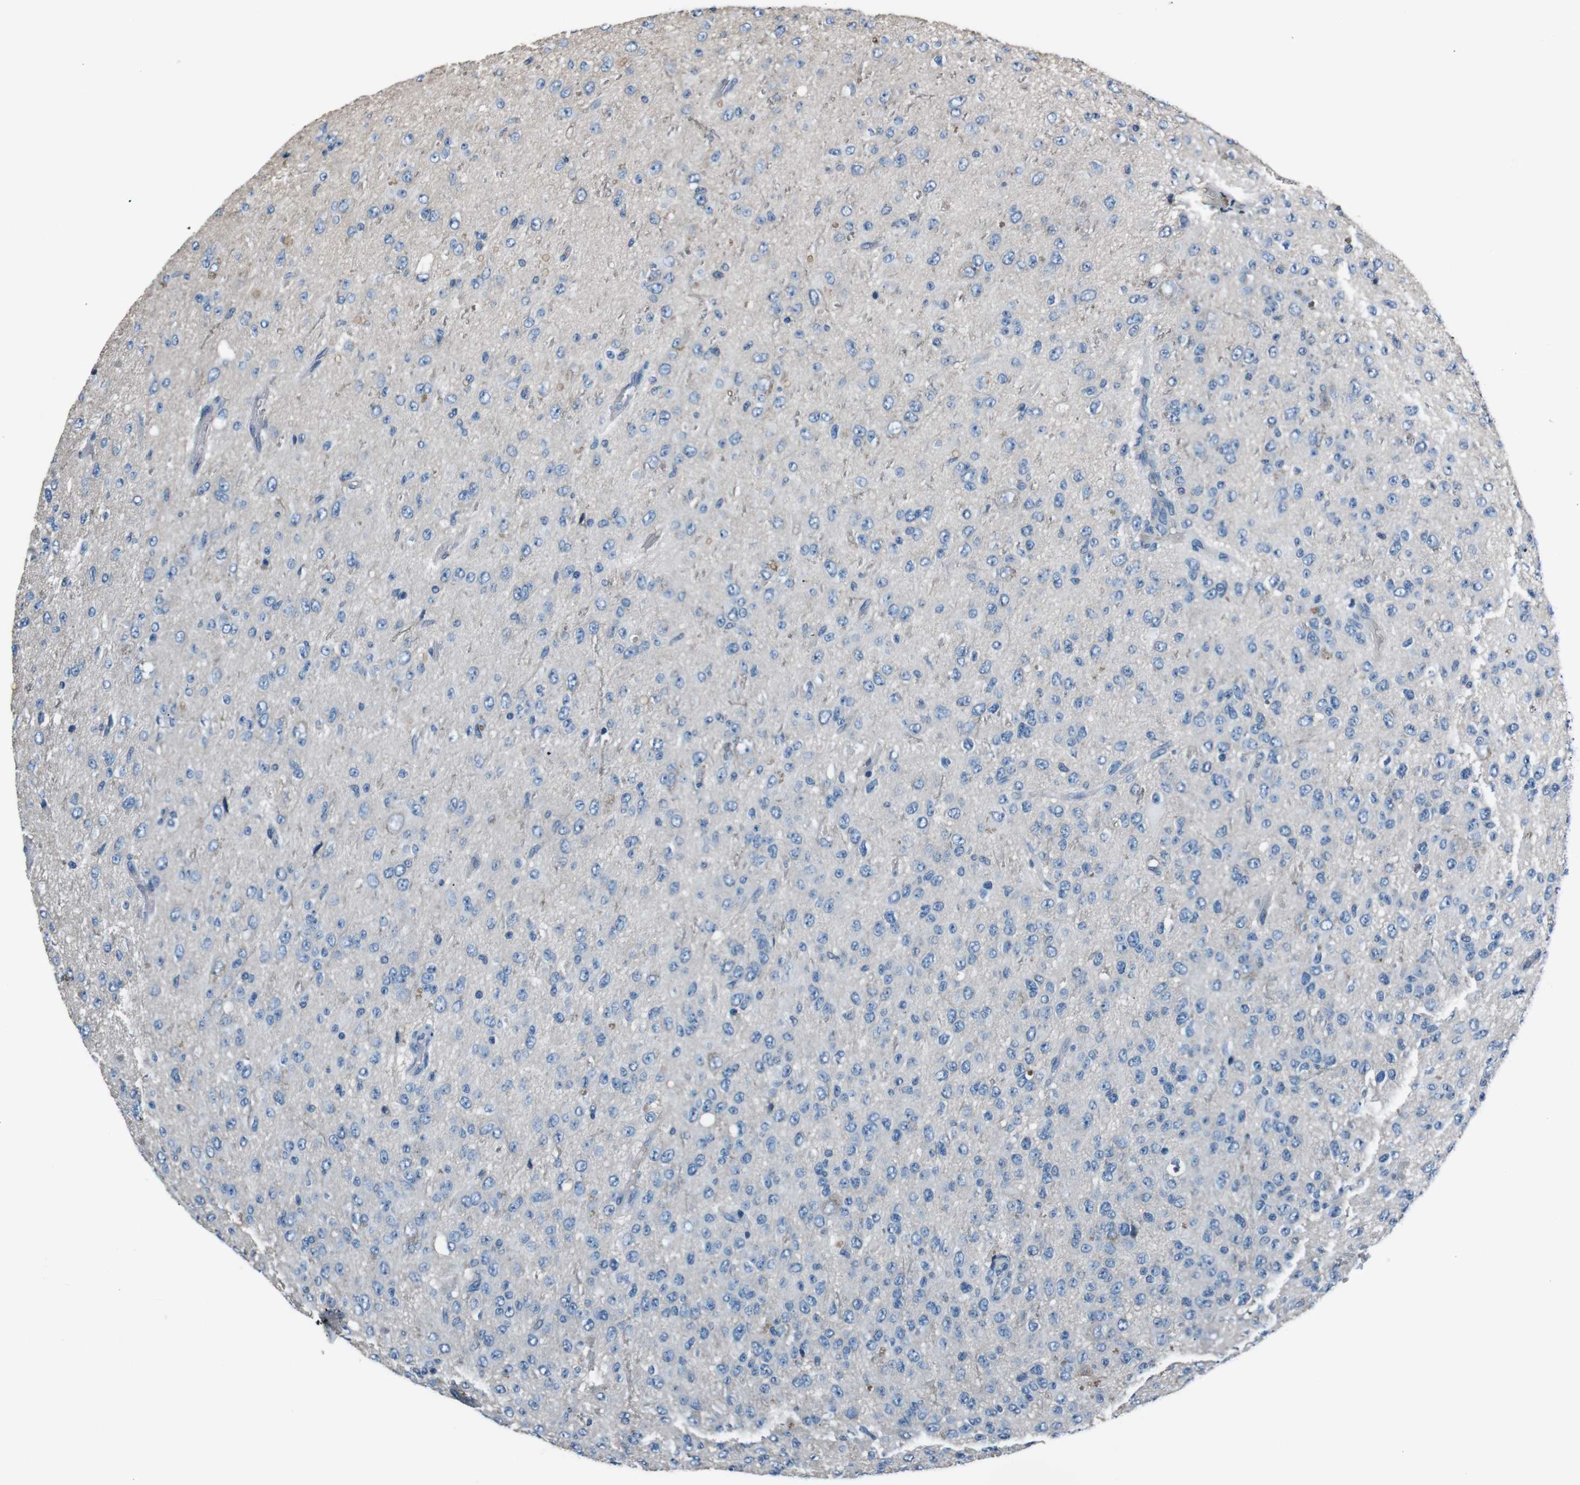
{"staining": {"intensity": "weak", "quantity": "<25%", "location": "cytoplasmic/membranous"}, "tissue": "glioma", "cell_type": "Tumor cells", "image_type": "cancer", "snomed": [{"axis": "morphology", "description": "Glioma, malignant, High grade"}, {"axis": "topography", "description": "pancreas cauda"}], "caption": "The photomicrograph reveals no significant positivity in tumor cells of high-grade glioma (malignant).", "gene": "LEP", "patient": {"sex": "male", "age": 60}}